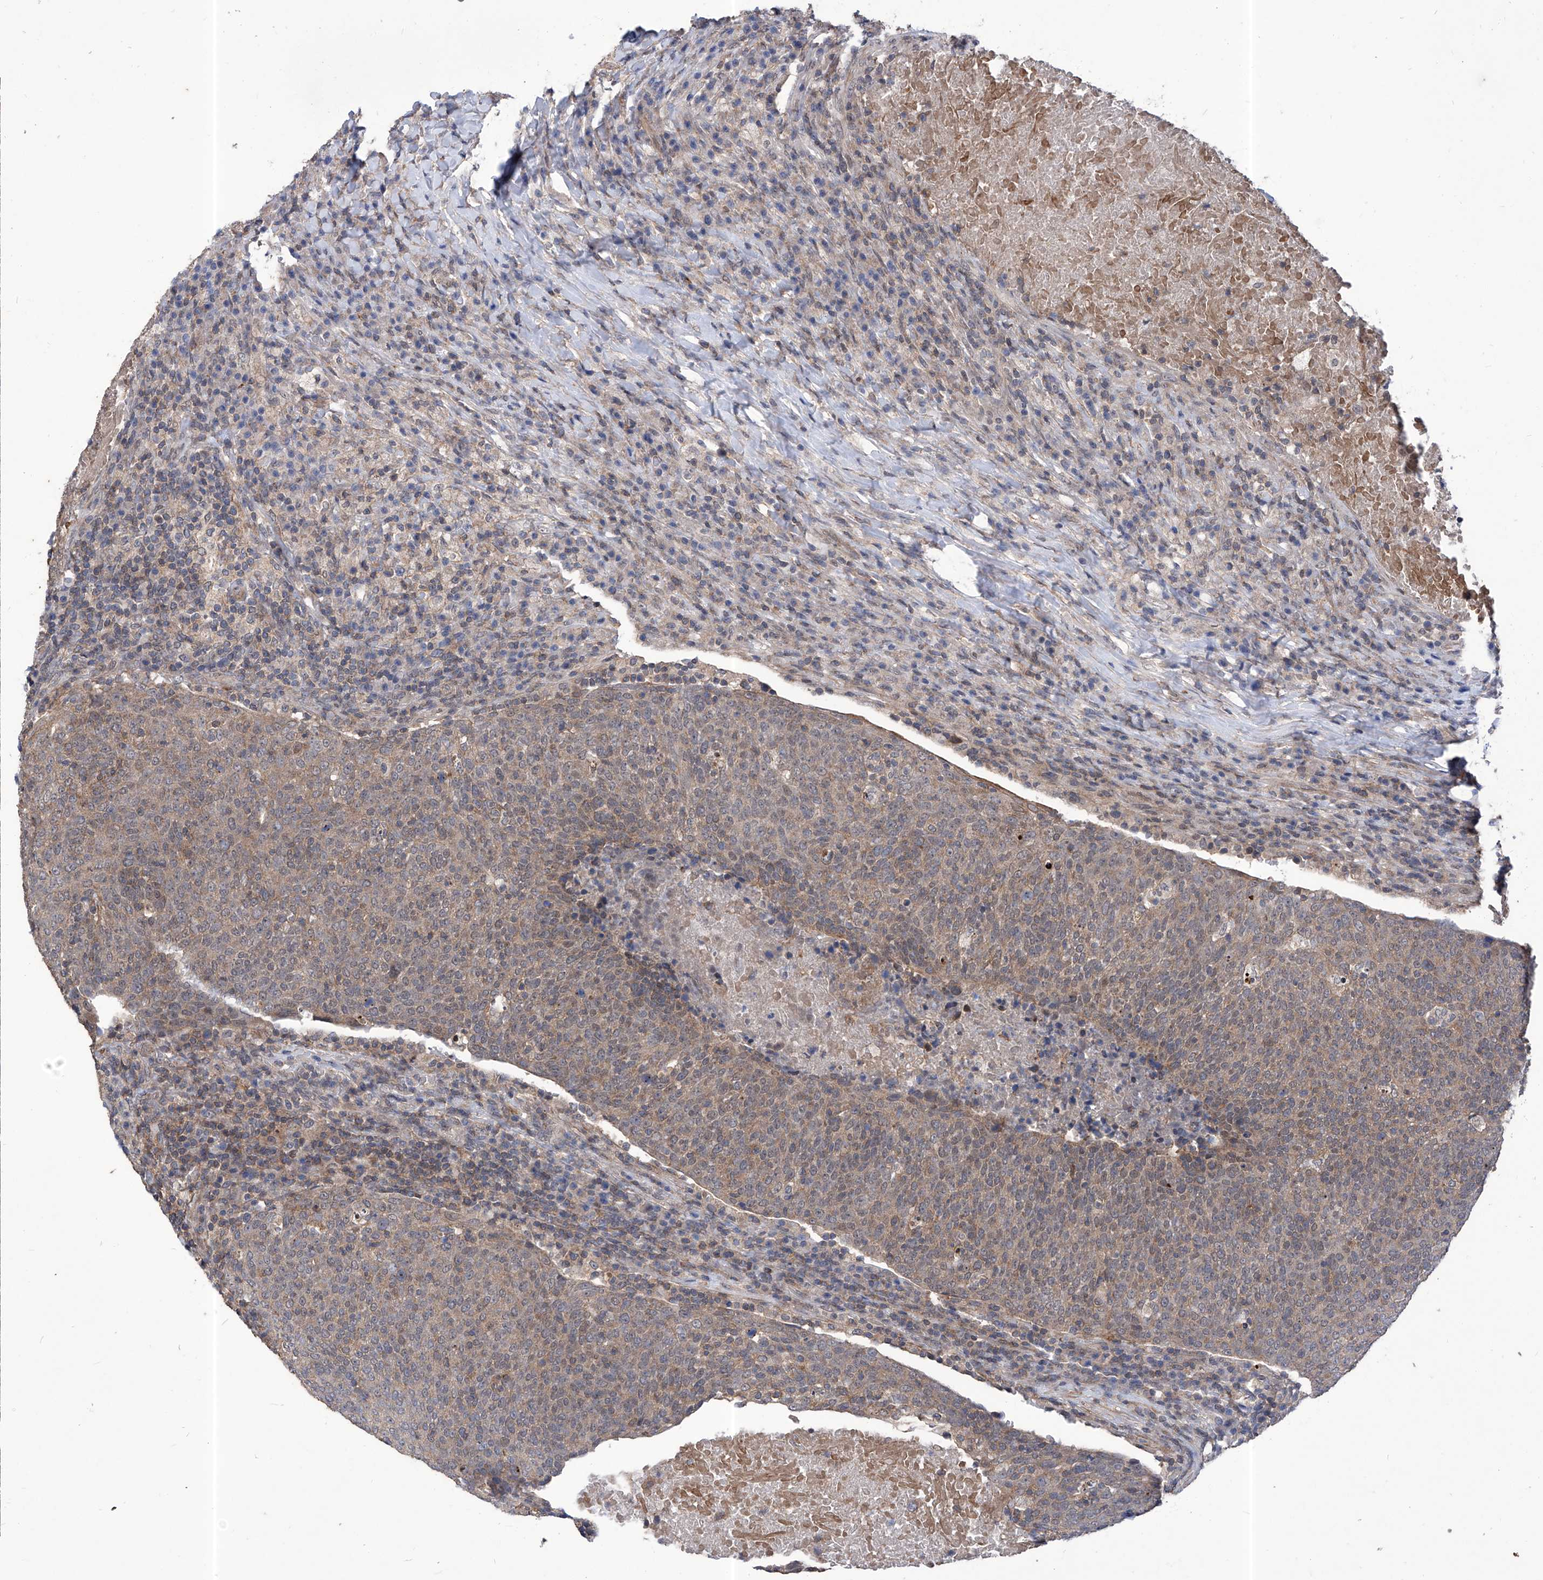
{"staining": {"intensity": "weak", "quantity": ">75%", "location": "cytoplasmic/membranous,nuclear"}, "tissue": "head and neck cancer", "cell_type": "Tumor cells", "image_type": "cancer", "snomed": [{"axis": "morphology", "description": "Squamous cell carcinoma, NOS"}, {"axis": "morphology", "description": "Squamous cell carcinoma, metastatic, NOS"}, {"axis": "topography", "description": "Lymph node"}, {"axis": "topography", "description": "Head-Neck"}], "caption": "This histopathology image reveals immunohistochemistry staining of human head and neck cancer (metastatic squamous cell carcinoma), with low weak cytoplasmic/membranous and nuclear expression in about >75% of tumor cells.", "gene": "KIFC2", "patient": {"sex": "male", "age": 62}}